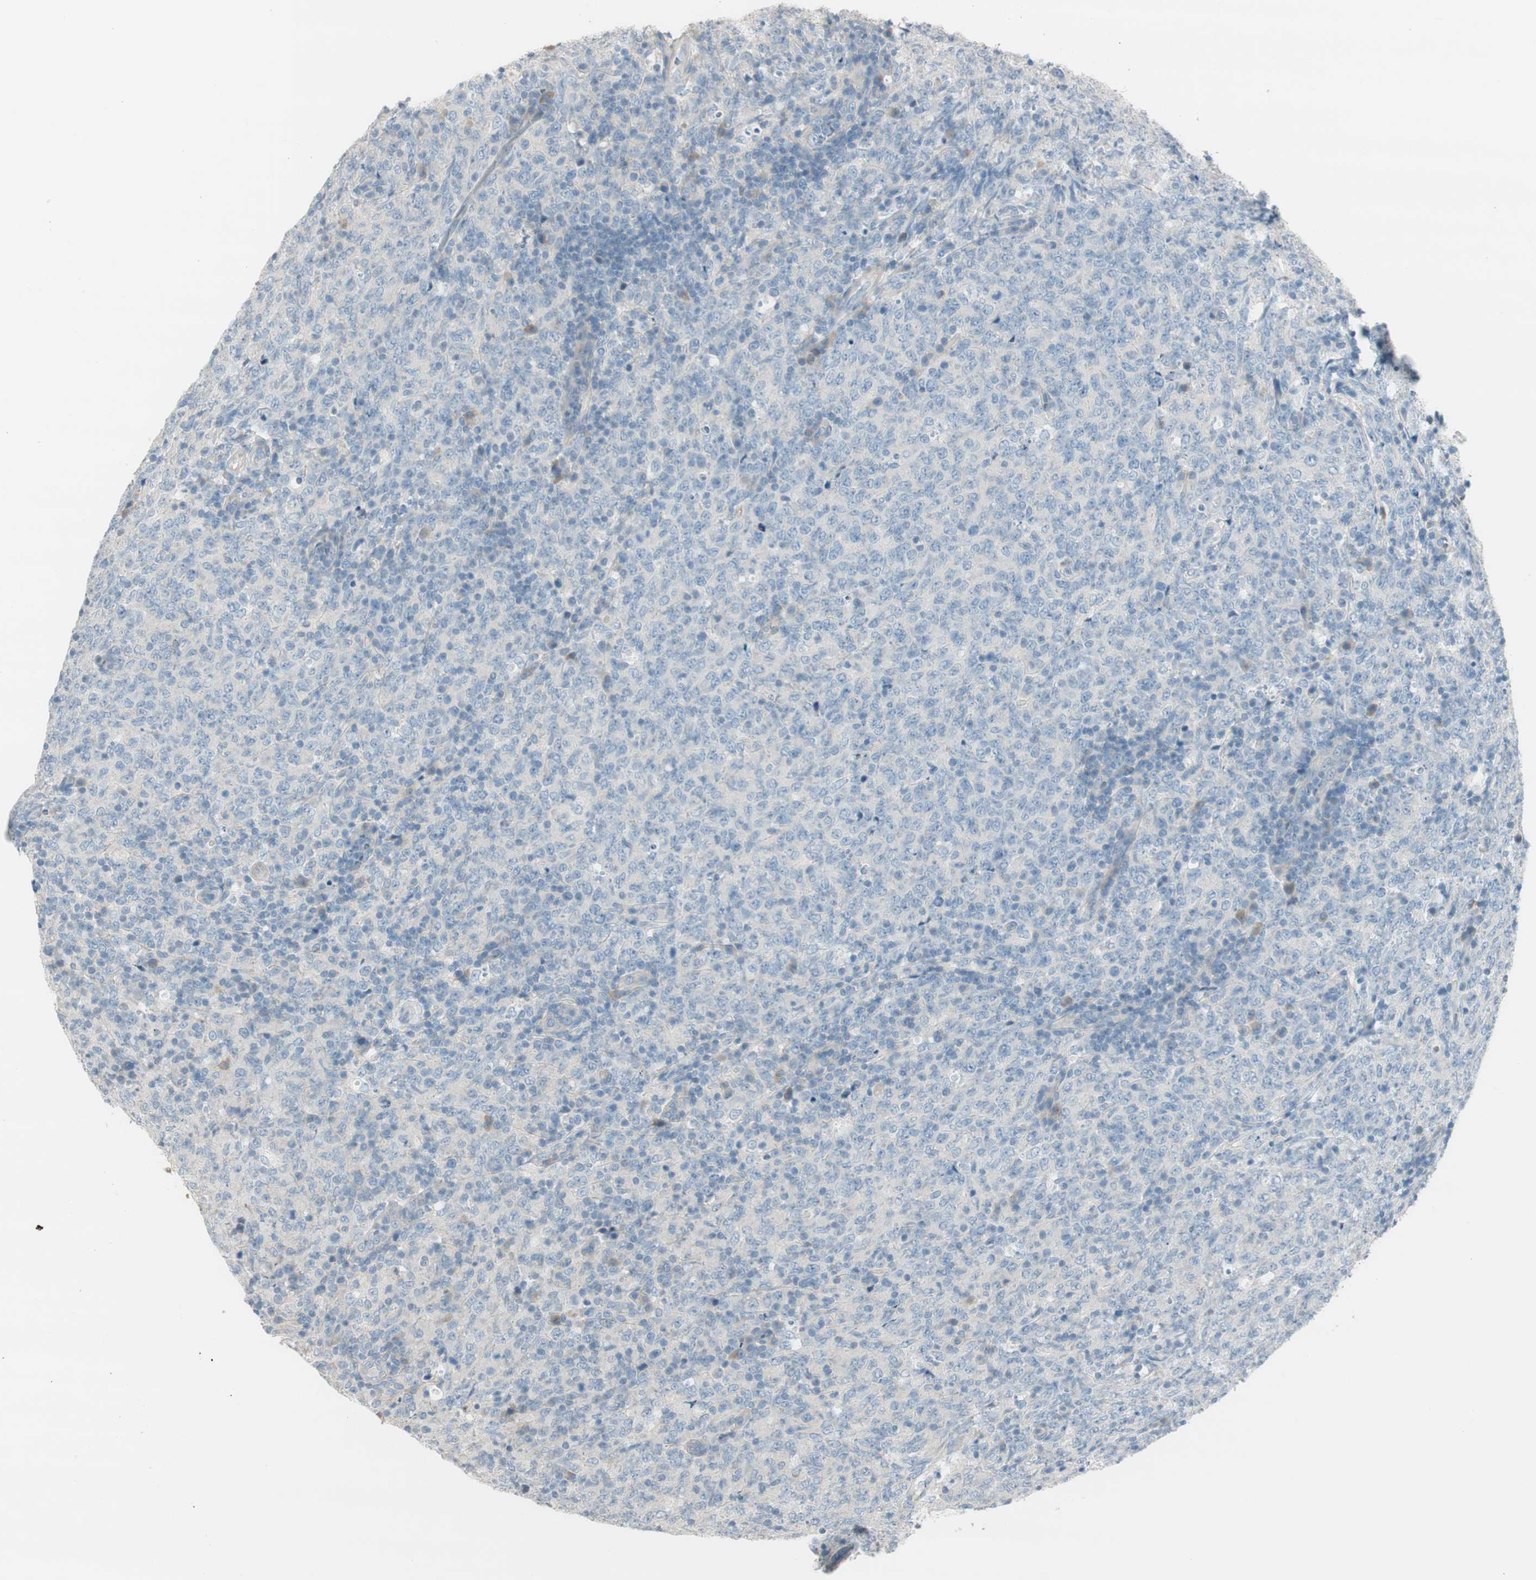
{"staining": {"intensity": "negative", "quantity": "none", "location": "none"}, "tissue": "lymphoma", "cell_type": "Tumor cells", "image_type": "cancer", "snomed": [{"axis": "morphology", "description": "Malignant lymphoma, non-Hodgkin's type, High grade"}, {"axis": "topography", "description": "Tonsil"}], "caption": "Tumor cells show no significant protein expression in high-grade malignant lymphoma, non-Hodgkin's type.", "gene": "EVA1A", "patient": {"sex": "female", "age": 36}}